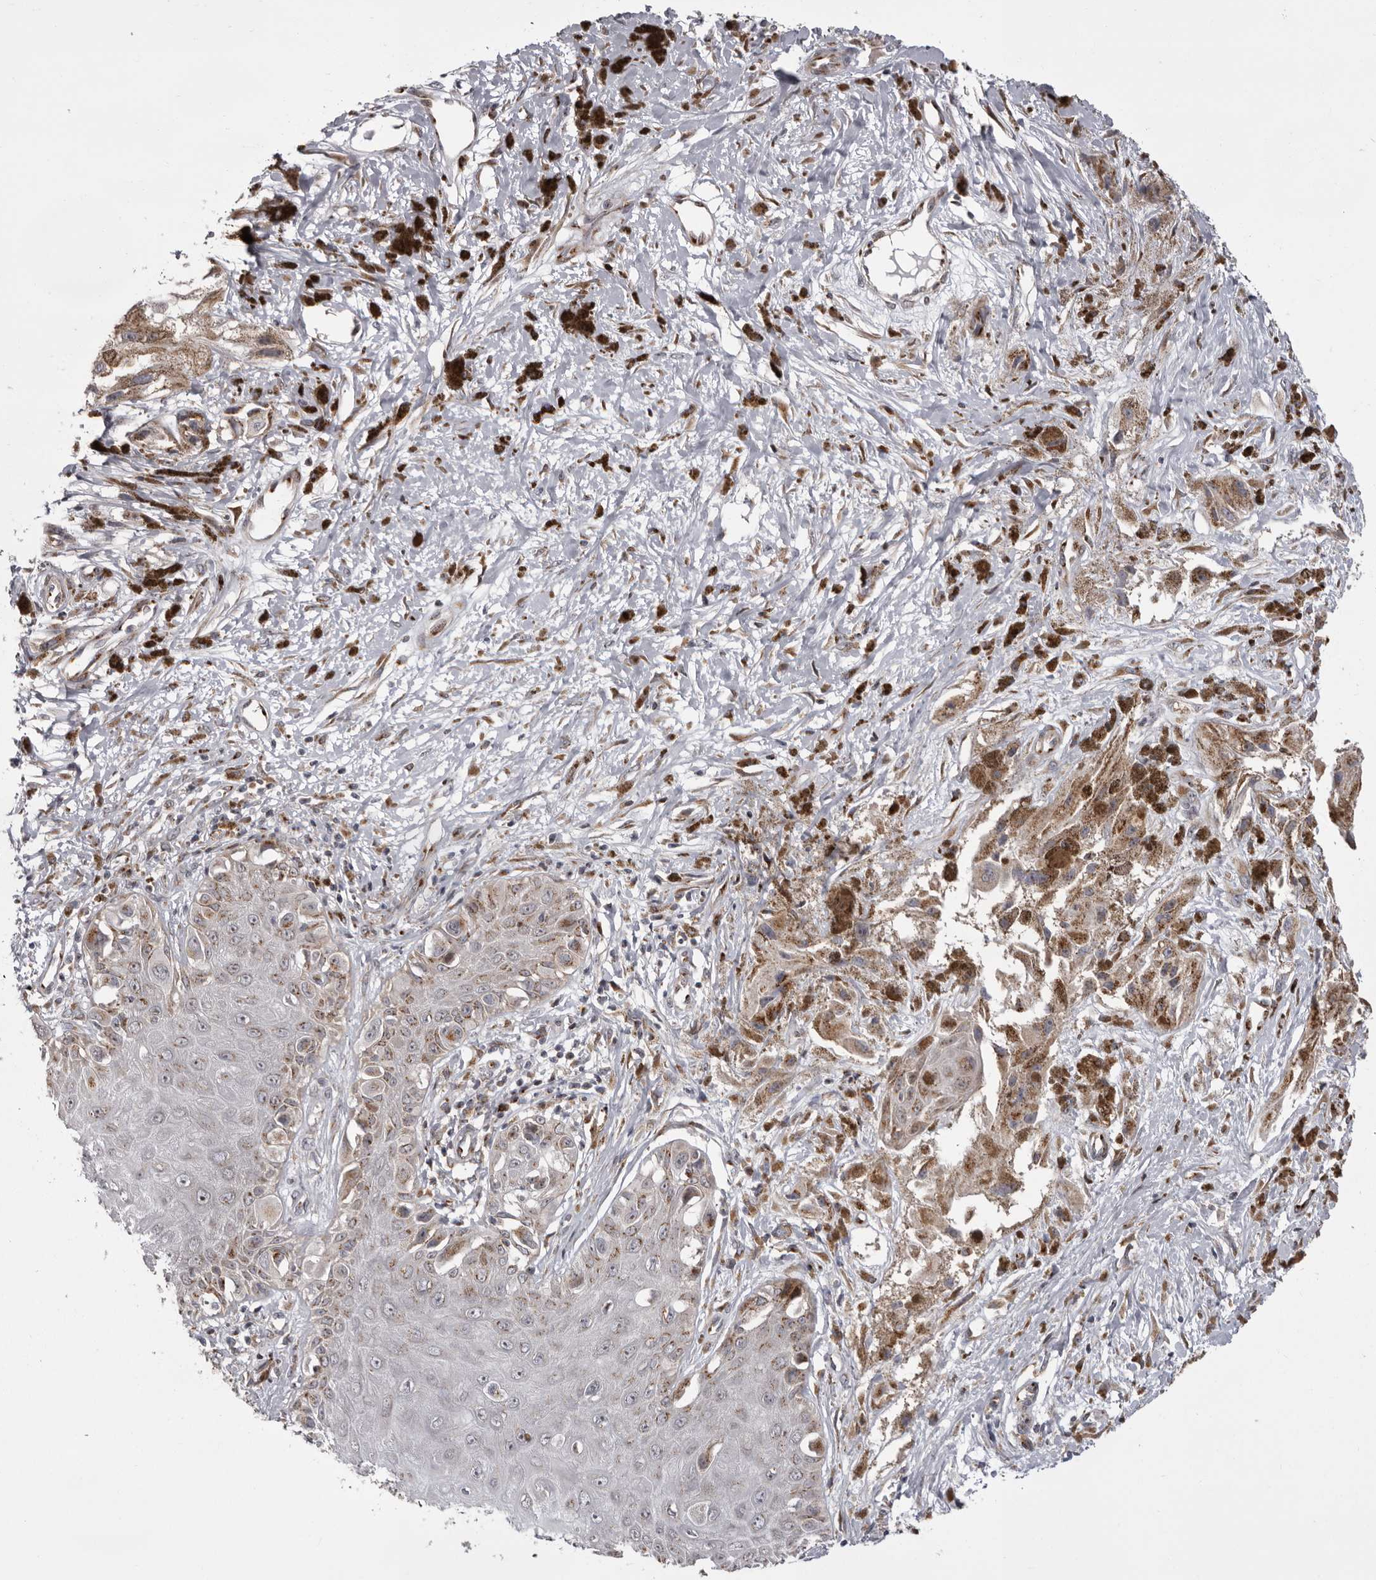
{"staining": {"intensity": "weak", "quantity": ">75%", "location": "cytoplasmic/membranous"}, "tissue": "melanoma", "cell_type": "Tumor cells", "image_type": "cancer", "snomed": [{"axis": "morphology", "description": "Malignant melanoma, NOS"}, {"axis": "topography", "description": "Skin"}], "caption": "A histopathology image of melanoma stained for a protein displays weak cytoplasmic/membranous brown staining in tumor cells.", "gene": "WDR47", "patient": {"sex": "male", "age": 88}}